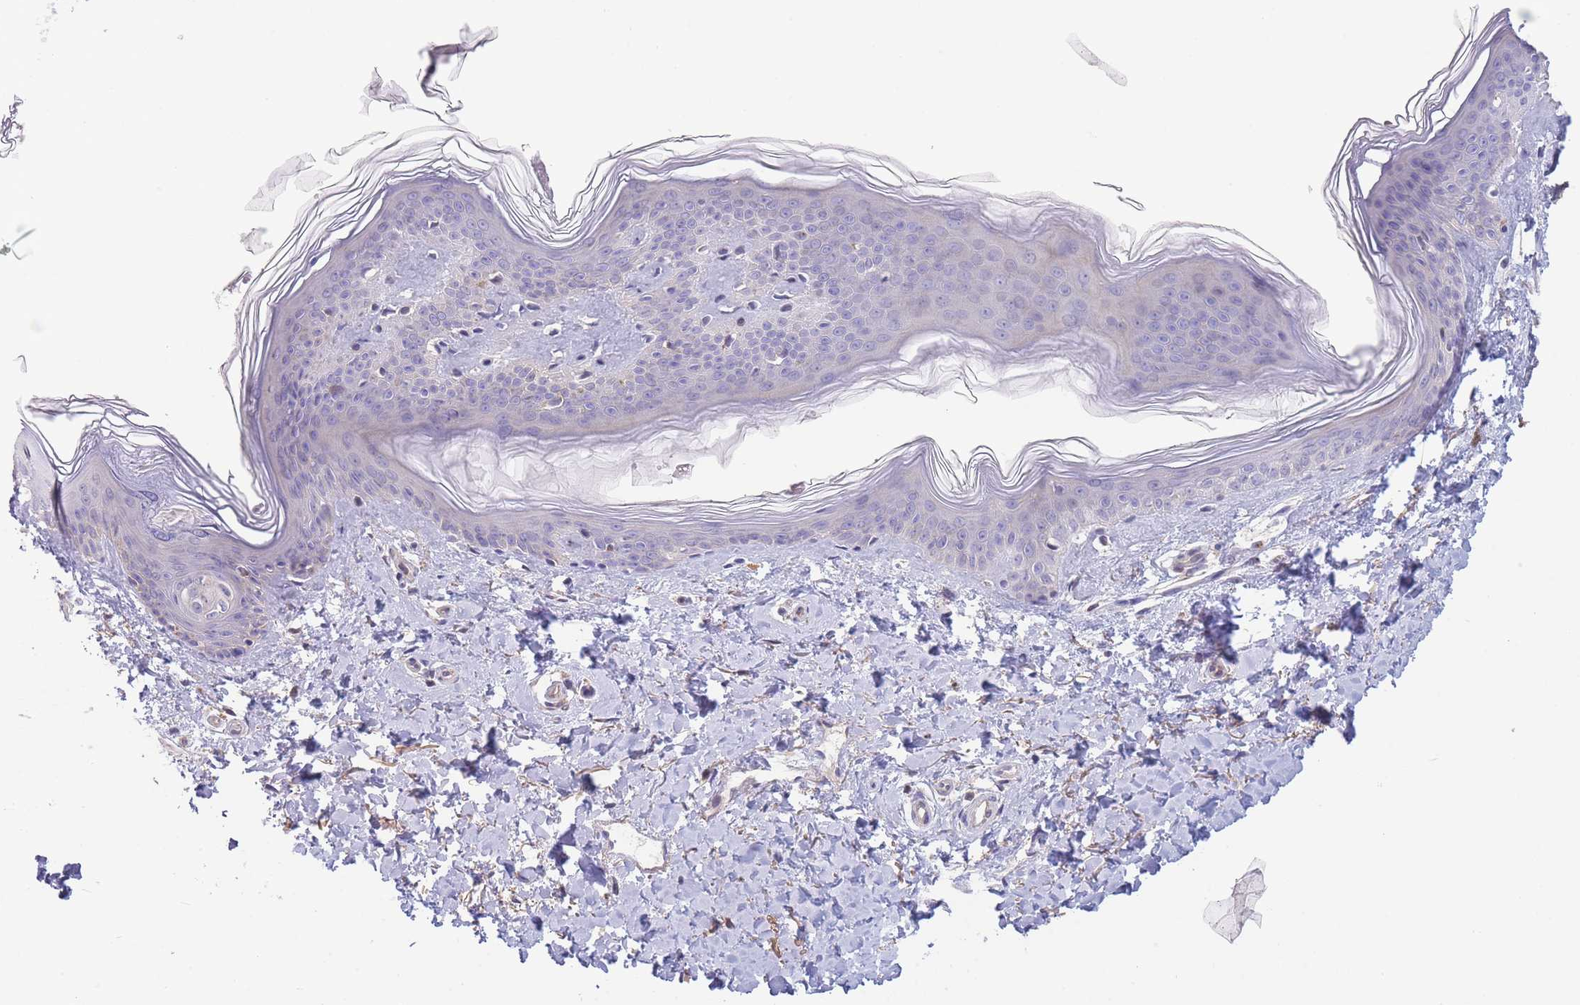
{"staining": {"intensity": "negative", "quantity": "none", "location": "none"}, "tissue": "skin", "cell_type": "Fibroblasts", "image_type": "normal", "snomed": [{"axis": "morphology", "description": "Normal tissue, NOS"}, {"axis": "topography", "description": "Skin"}], "caption": "Photomicrograph shows no protein expression in fibroblasts of normal skin.", "gene": "SLC25A42", "patient": {"sex": "female", "age": 41}}